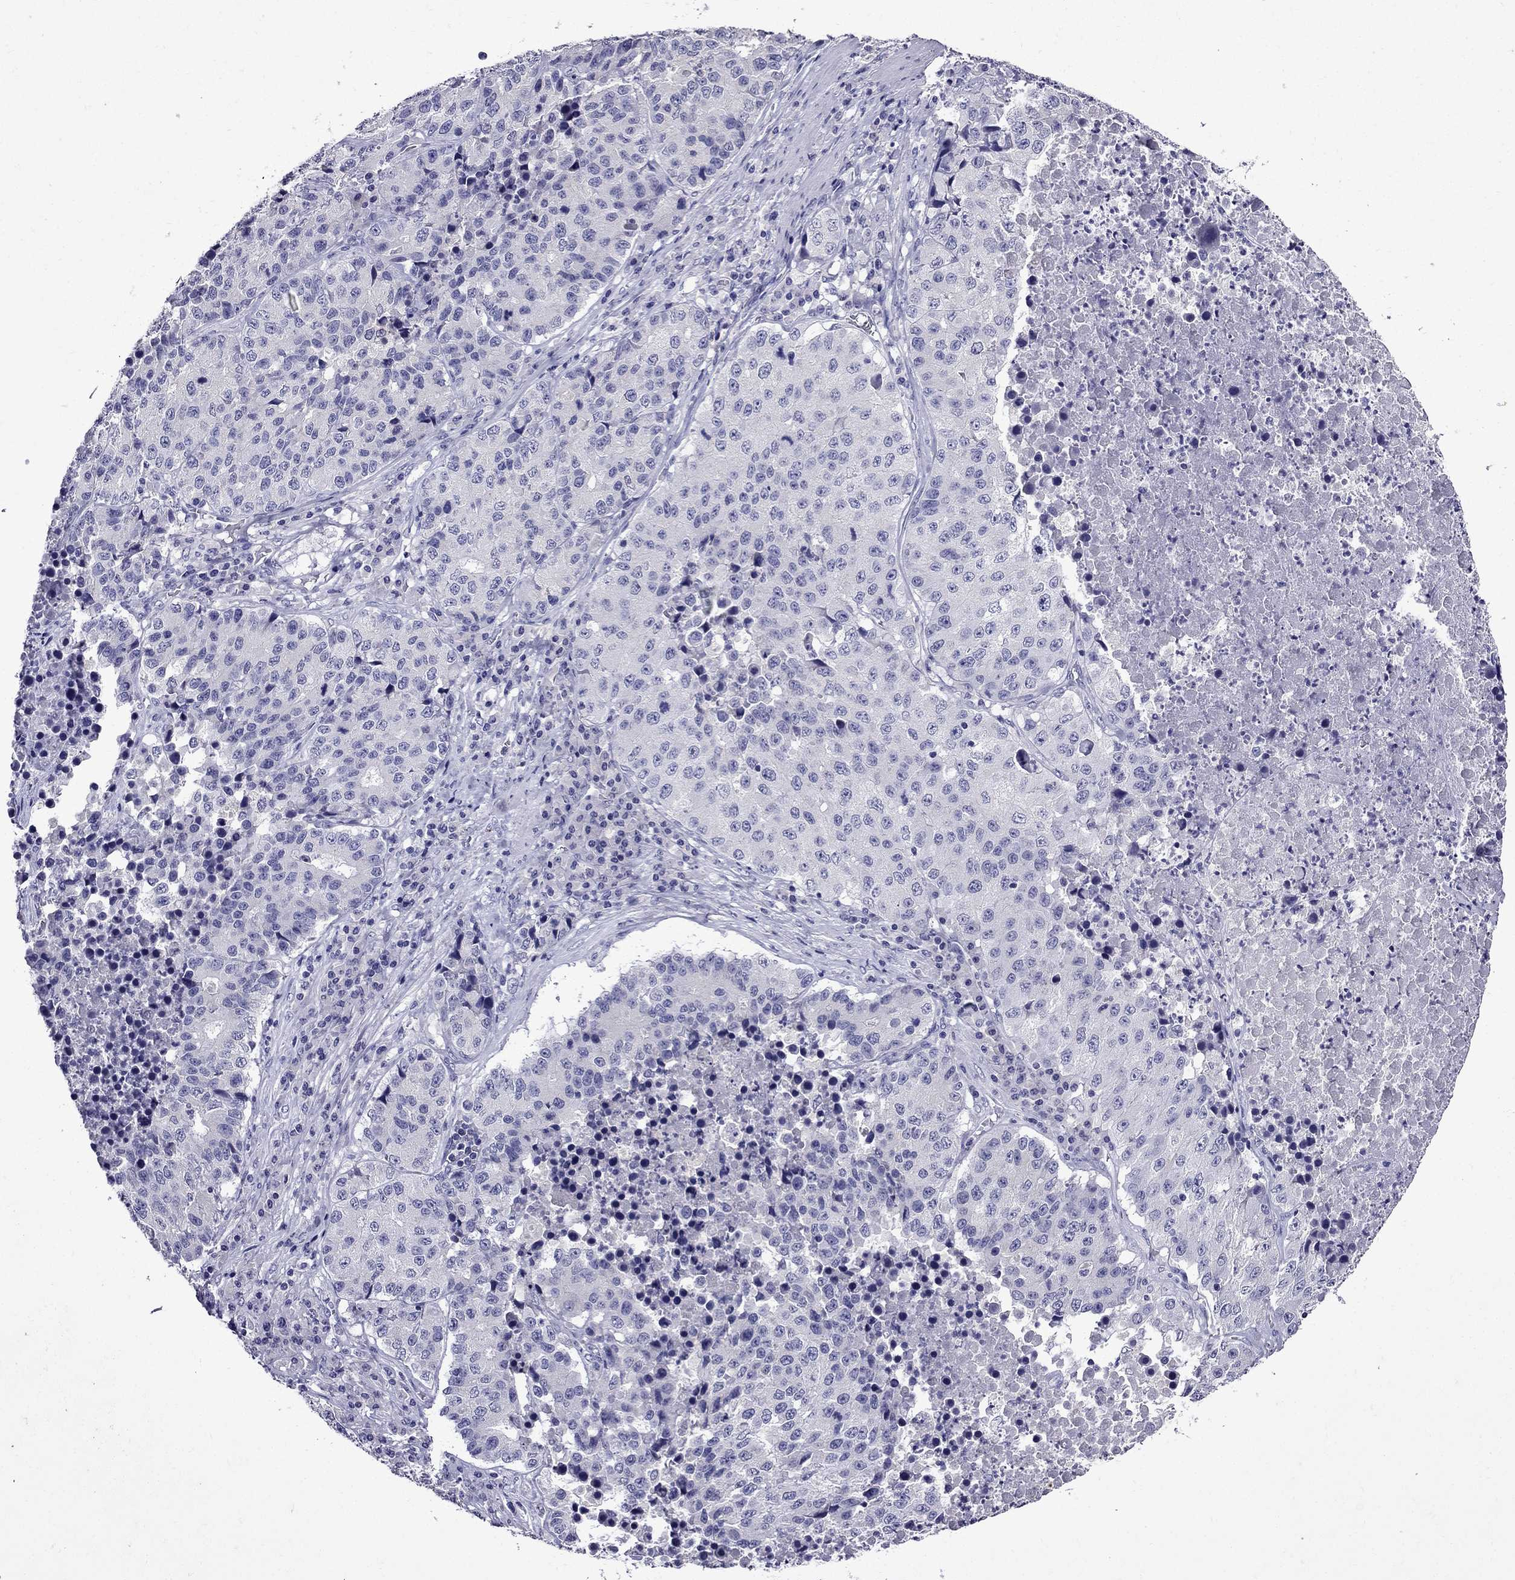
{"staining": {"intensity": "negative", "quantity": "none", "location": "none"}, "tissue": "stomach cancer", "cell_type": "Tumor cells", "image_type": "cancer", "snomed": [{"axis": "morphology", "description": "Adenocarcinoma, NOS"}, {"axis": "topography", "description": "Stomach"}], "caption": "Micrograph shows no protein positivity in tumor cells of stomach adenocarcinoma tissue.", "gene": "DNAH17", "patient": {"sex": "male", "age": 71}}